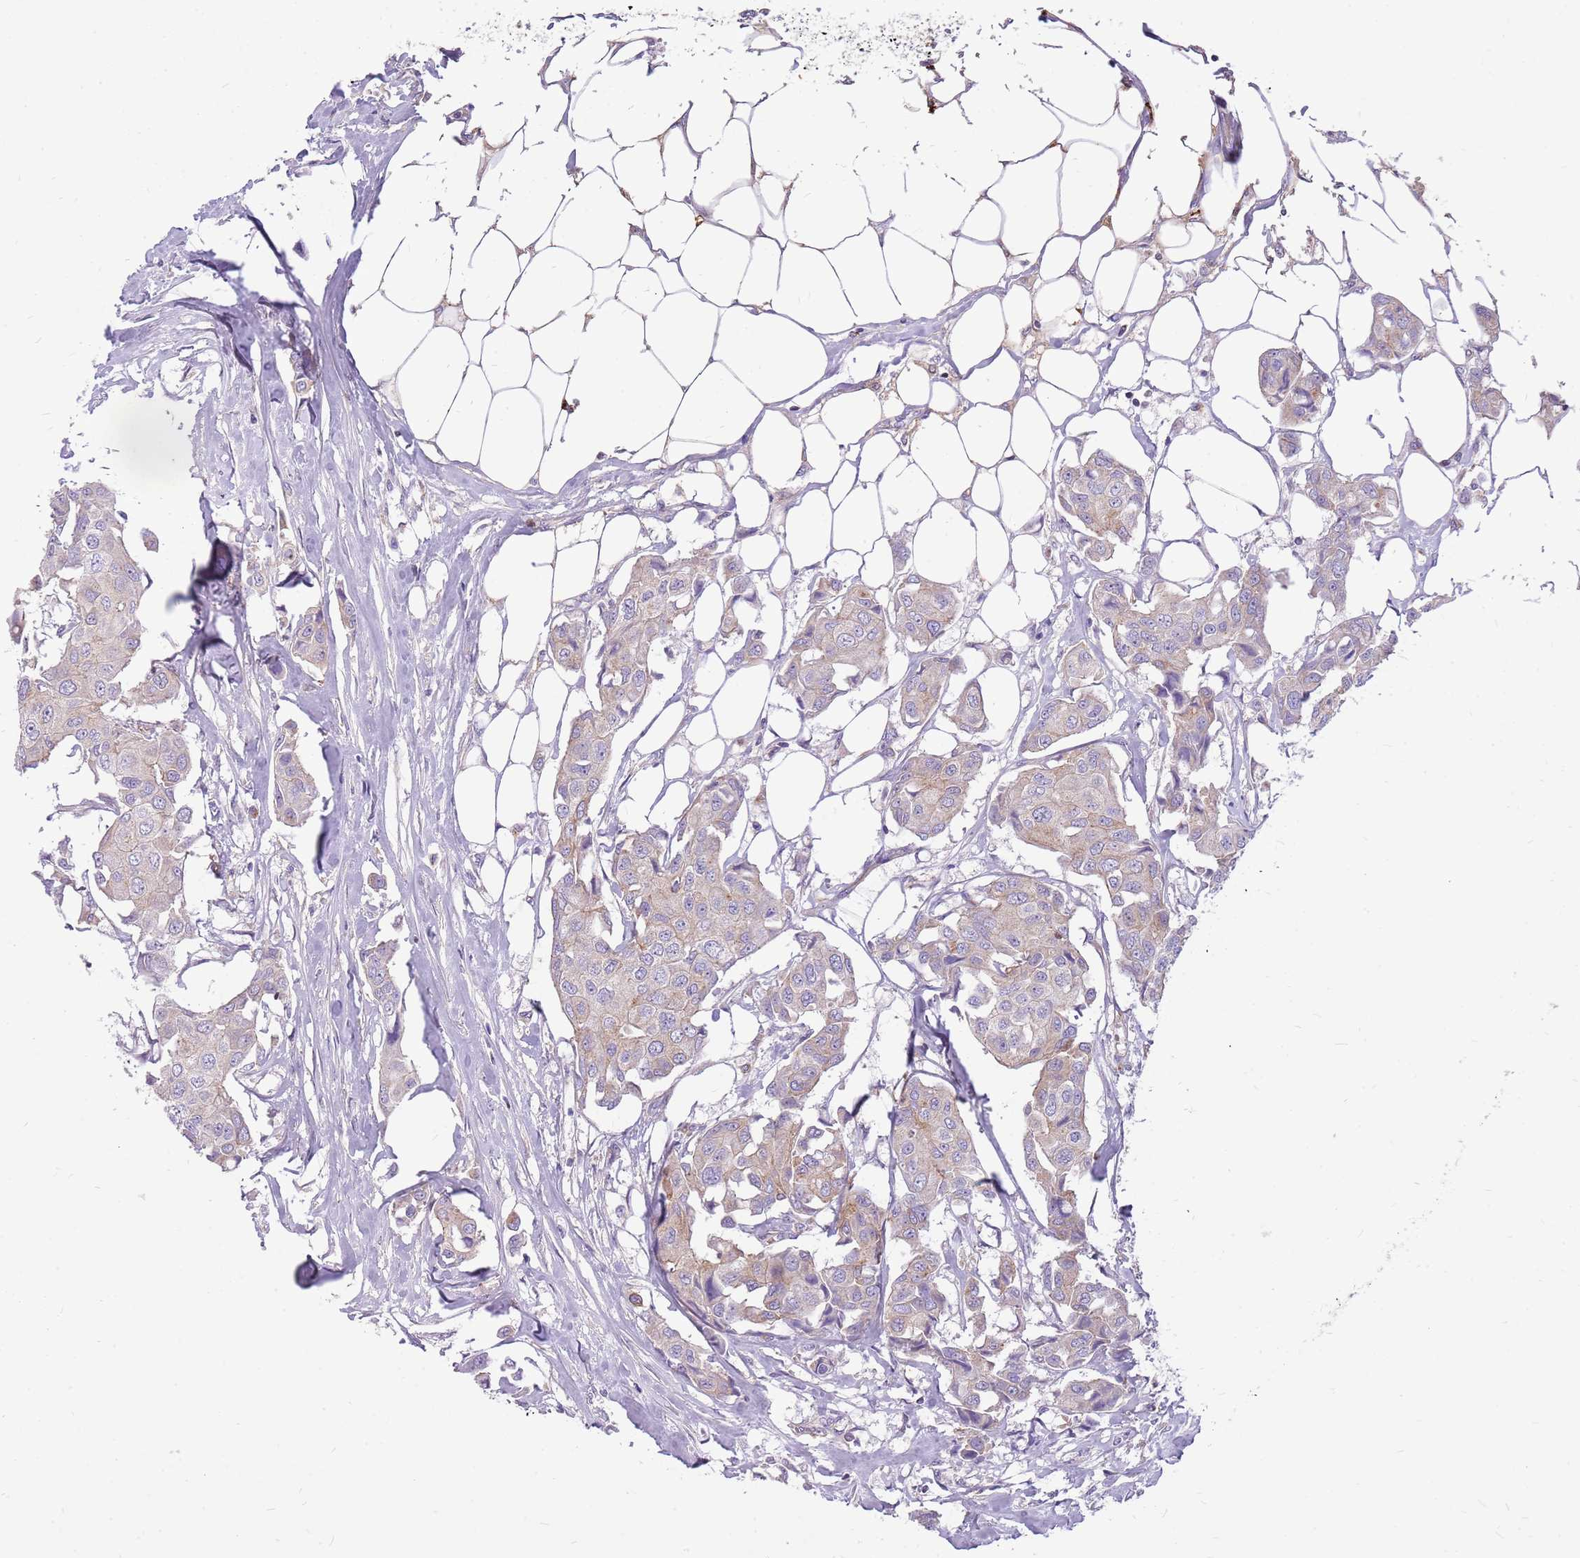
{"staining": {"intensity": "weak", "quantity": "<25%", "location": "cytoplasmic/membranous"}, "tissue": "breast cancer", "cell_type": "Tumor cells", "image_type": "cancer", "snomed": [{"axis": "morphology", "description": "Duct carcinoma"}, {"axis": "topography", "description": "Breast"}, {"axis": "topography", "description": "Lymph node"}], "caption": "Immunohistochemical staining of human intraductal carcinoma (breast) displays no significant staining in tumor cells.", "gene": "WDR90", "patient": {"sex": "female", "age": 80}}